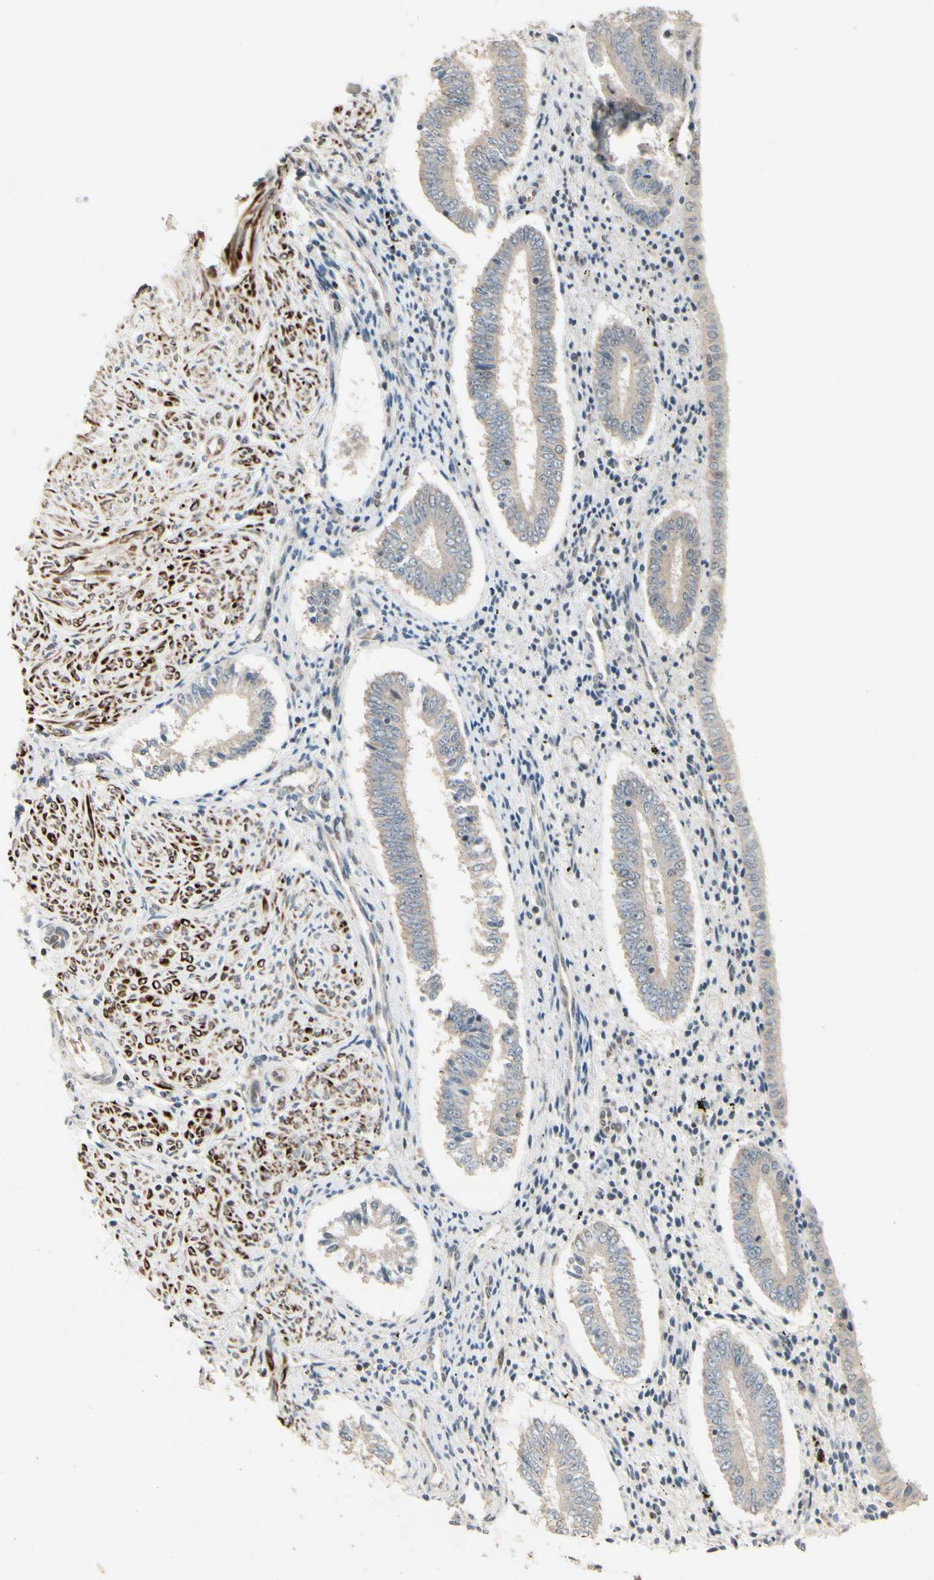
{"staining": {"intensity": "weak", "quantity": "<25%", "location": "cytoplasmic/membranous"}, "tissue": "endometrium", "cell_type": "Cells in endometrial stroma", "image_type": "normal", "snomed": [{"axis": "morphology", "description": "Normal tissue, NOS"}, {"axis": "topography", "description": "Endometrium"}], "caption": "High power microscopy image of an immunohistochemistry image of benign endometrium, revealing no significant staining in cells in endometrial stroma. Nuclei are stained in blue.", "gene": "SVBP", "patient": {"sex": "female", "age": 42}}